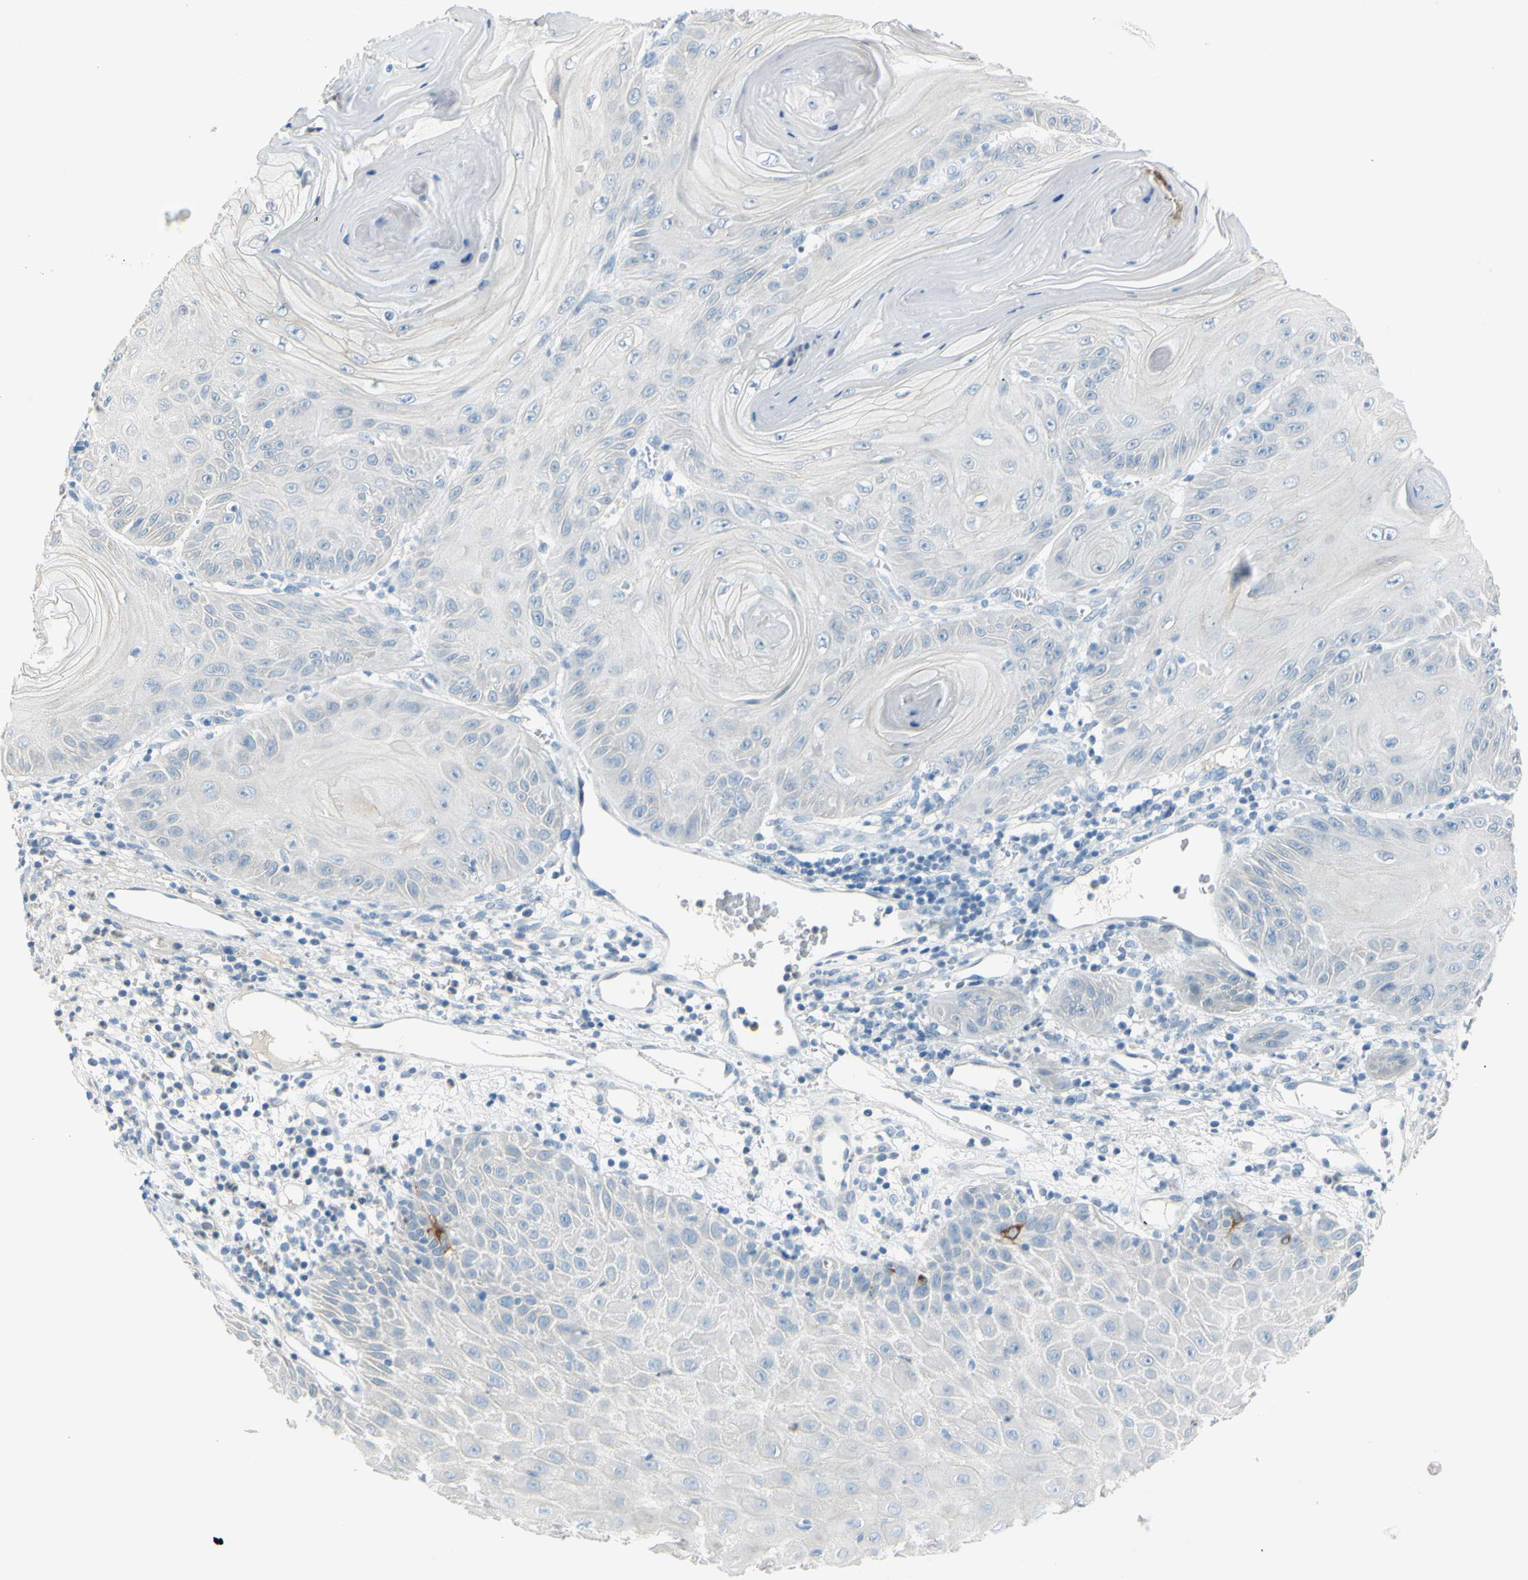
{"staining": {"intensity": "negative", "quantity": "none", "location": "none"}, "tissue": "skin cancer", "cell_type": "Tumor cells", "image_type": "cancer", "snomed": [{"axis": "morphology", "description": "Squamous cell carcinoma, NOS"}, {"axis": "topography", "description": "Skin"}], "caption": "This is an IHC image of skin cancer (squamous cell carcinoma). There is no positivity in tumor cells.", "gene": "DCT", "patient": {"sex": "female", "age": 78}}